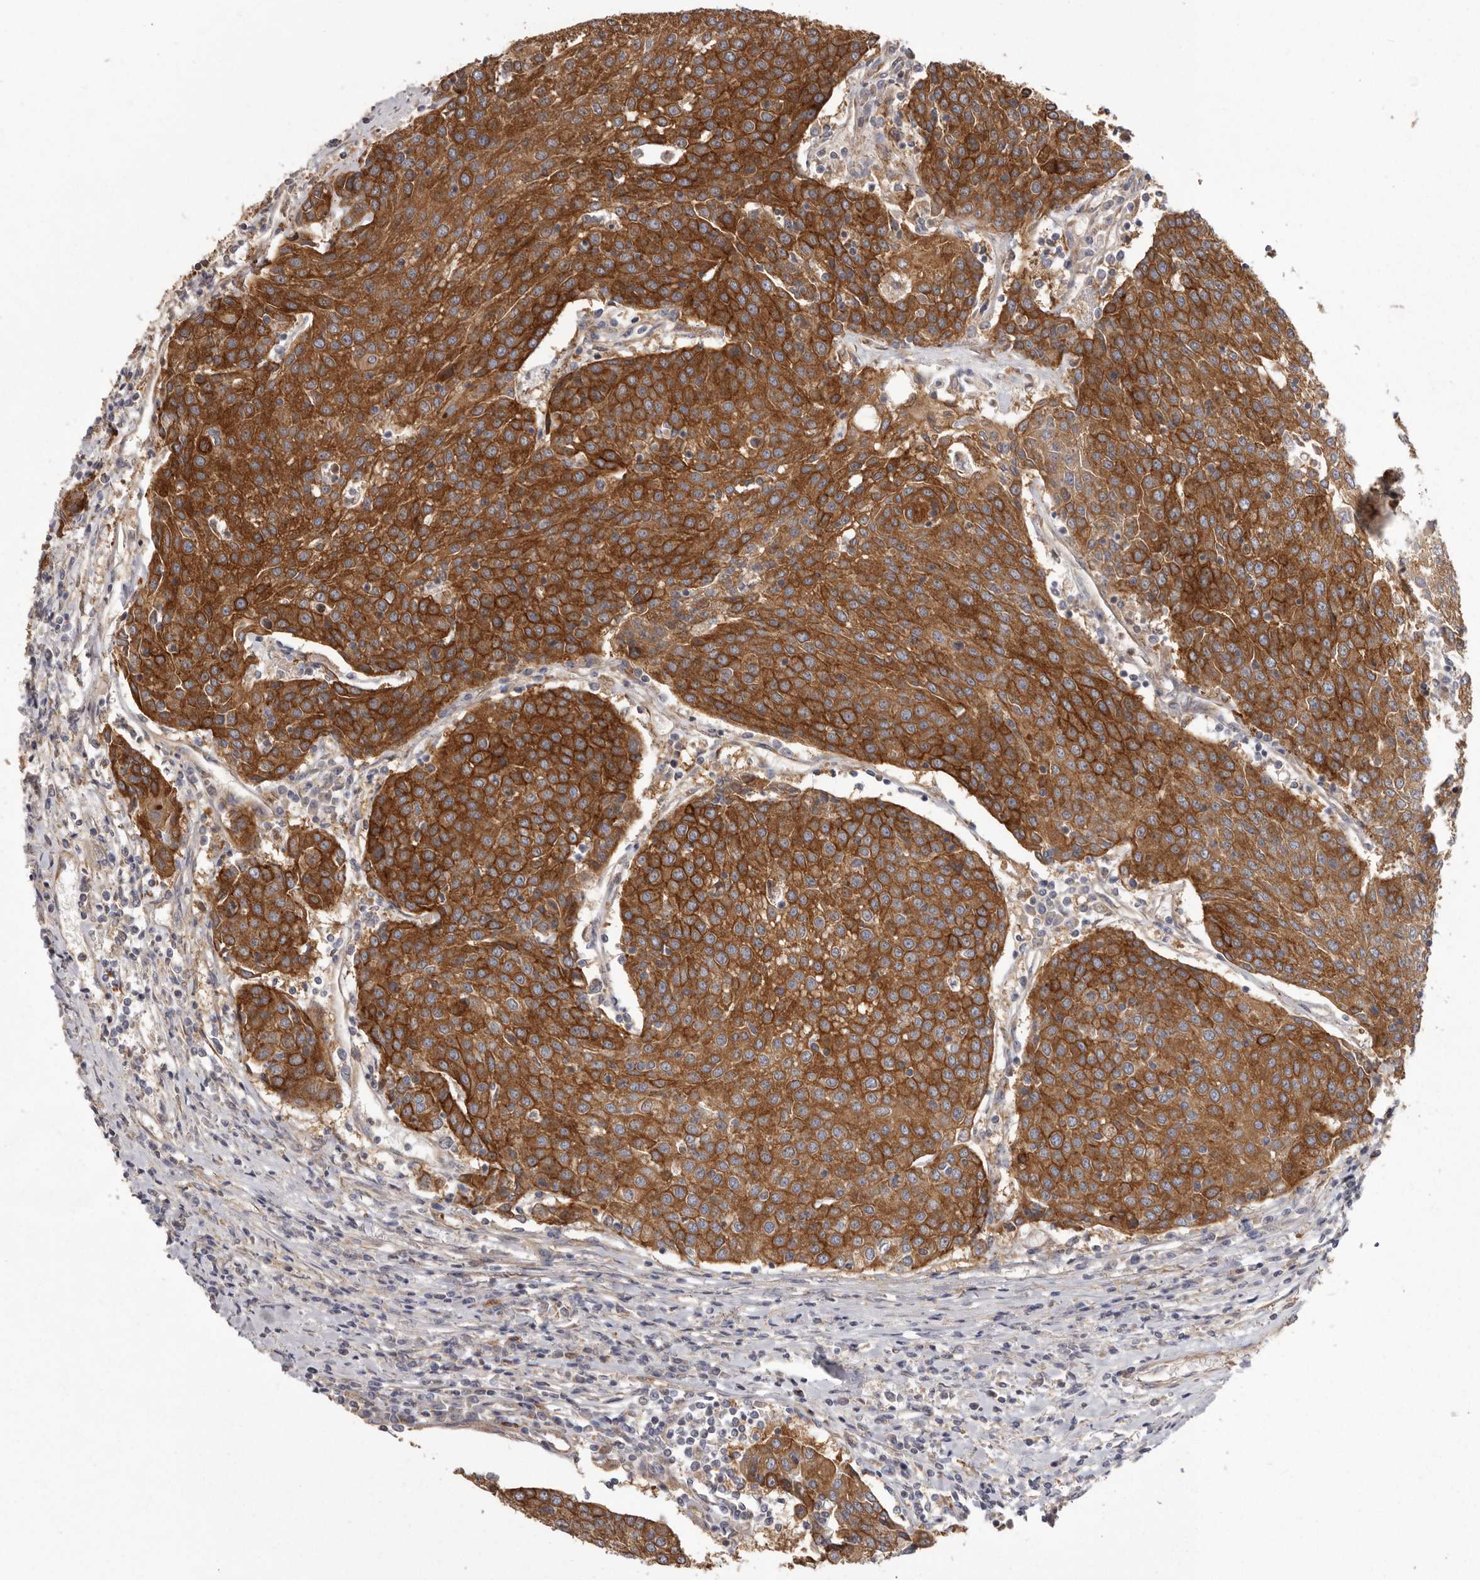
{"staining": {"intensity": "strong", "quantity": ">75%", "location": "cytoplasmic/membranous"}, "tissue": "urothelial cancer", "cell_type": "Tumor cells", "image_type": "cancer", "snomed": [{"axis": "morphology", "description": "Urothelial carcinoma, High grade"}, {"axis": "topography", "description": "Urinary bladder"}], "caption": "This photomicrograph displays immunohistochemistry (IHC) staining of human high-grade urothelial carcinoma, with high strong cytoplasmic/membranous staining in about >75% of tumor cells.", "gene": "ENAH", "patient": {"sex": "female", "age": 85}}